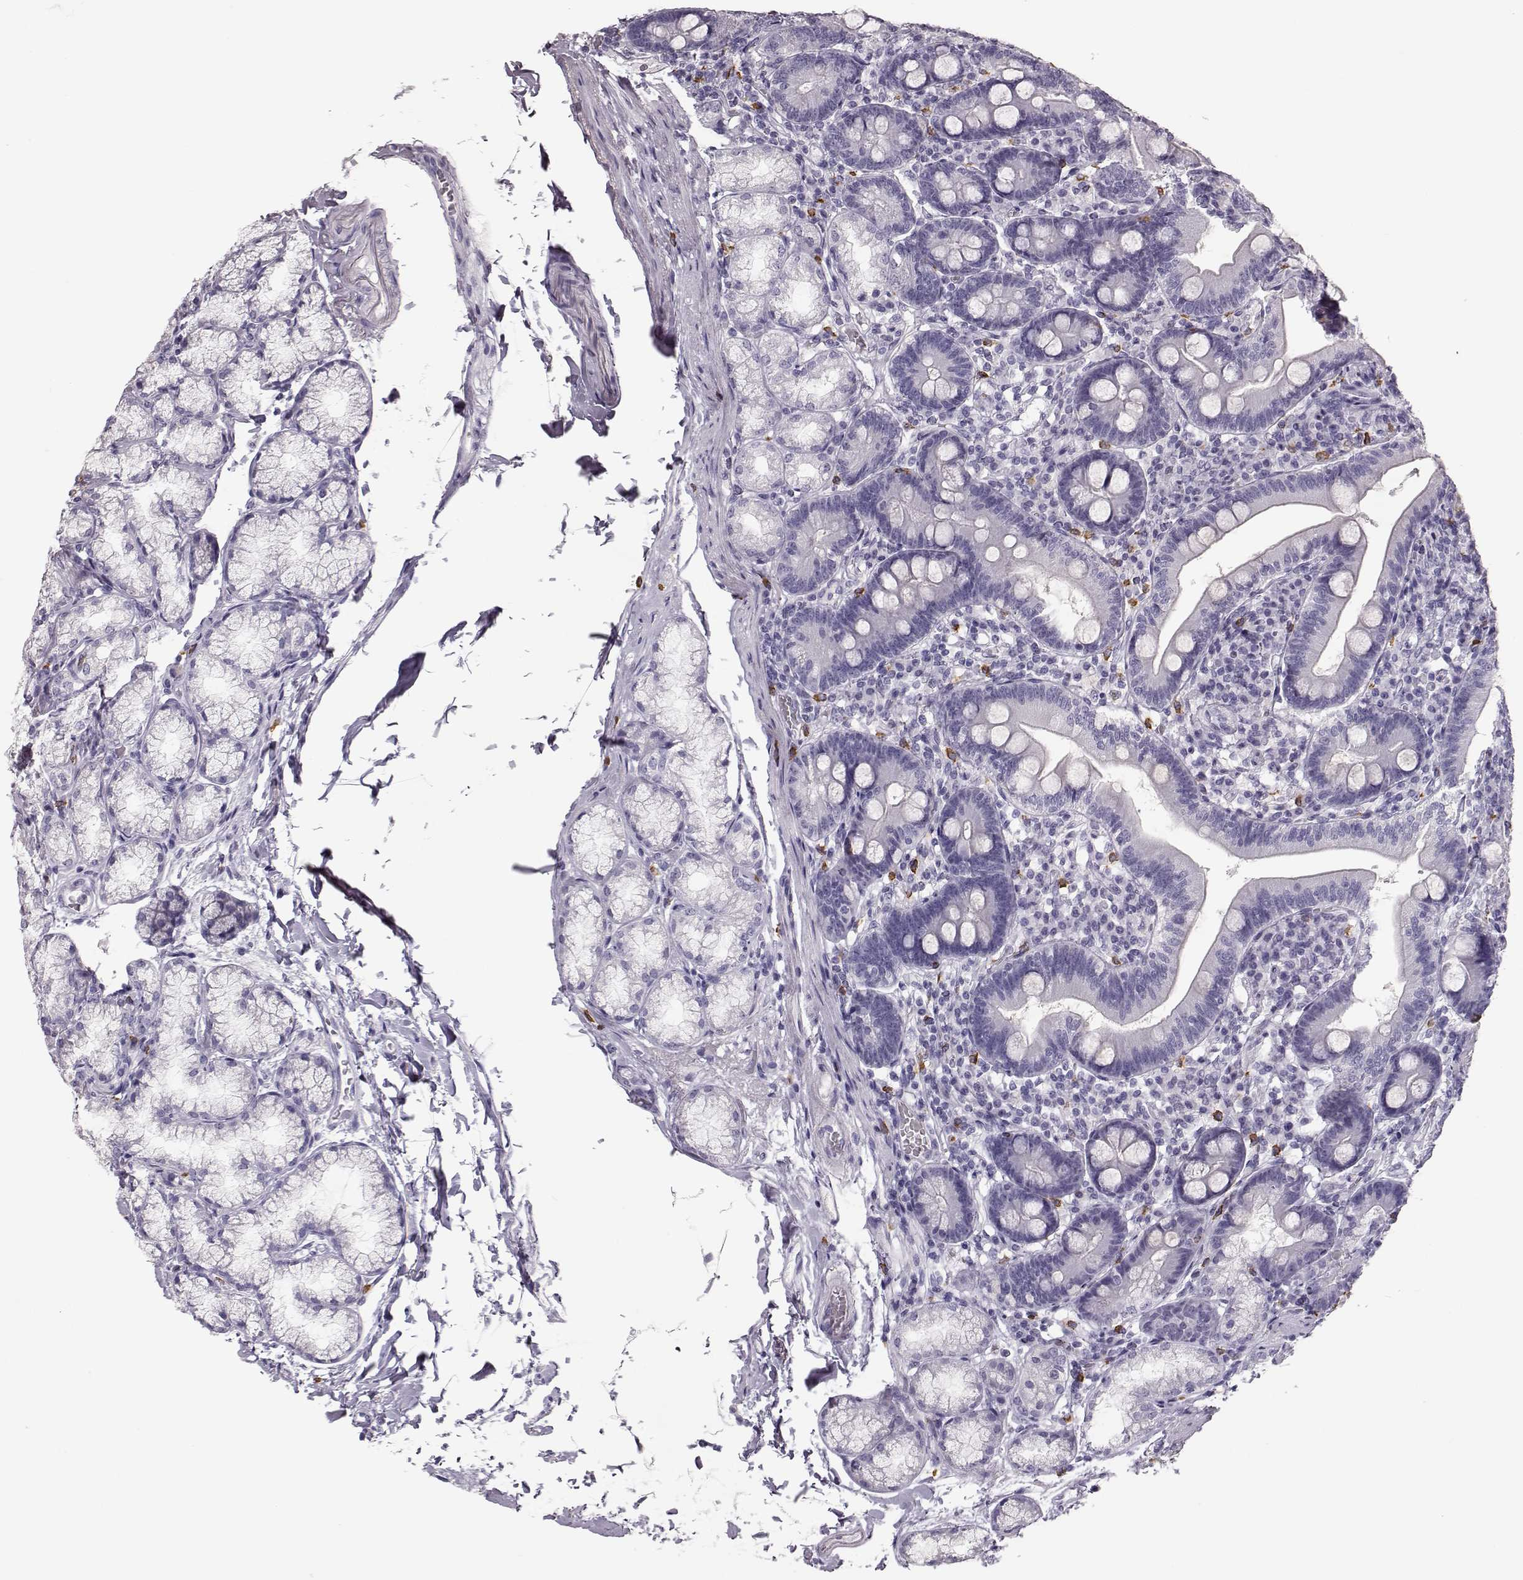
{"staining": {"intensity": "negative", "quantity": "none", "location": "none"}, "tissue": "duodenum", "cell_type": "Glandular cells", "image_type": "normal", "snomed": [{"axis": "morphology", "description": "Normal tissue, NOS"}, {"axis": "topography", "description": "Duodenum"}], "caption": "Immunohistochemical staining of unremarkable duodenum demonstrates no significant positivity in glandular cells. (DAB (3,3'-diaminobenzidine) immunohistochemistry visualized using brightfield microscopy, high magnification).", "gene": "NPTXR", "patient": {"sex": "female", "age": 67}}